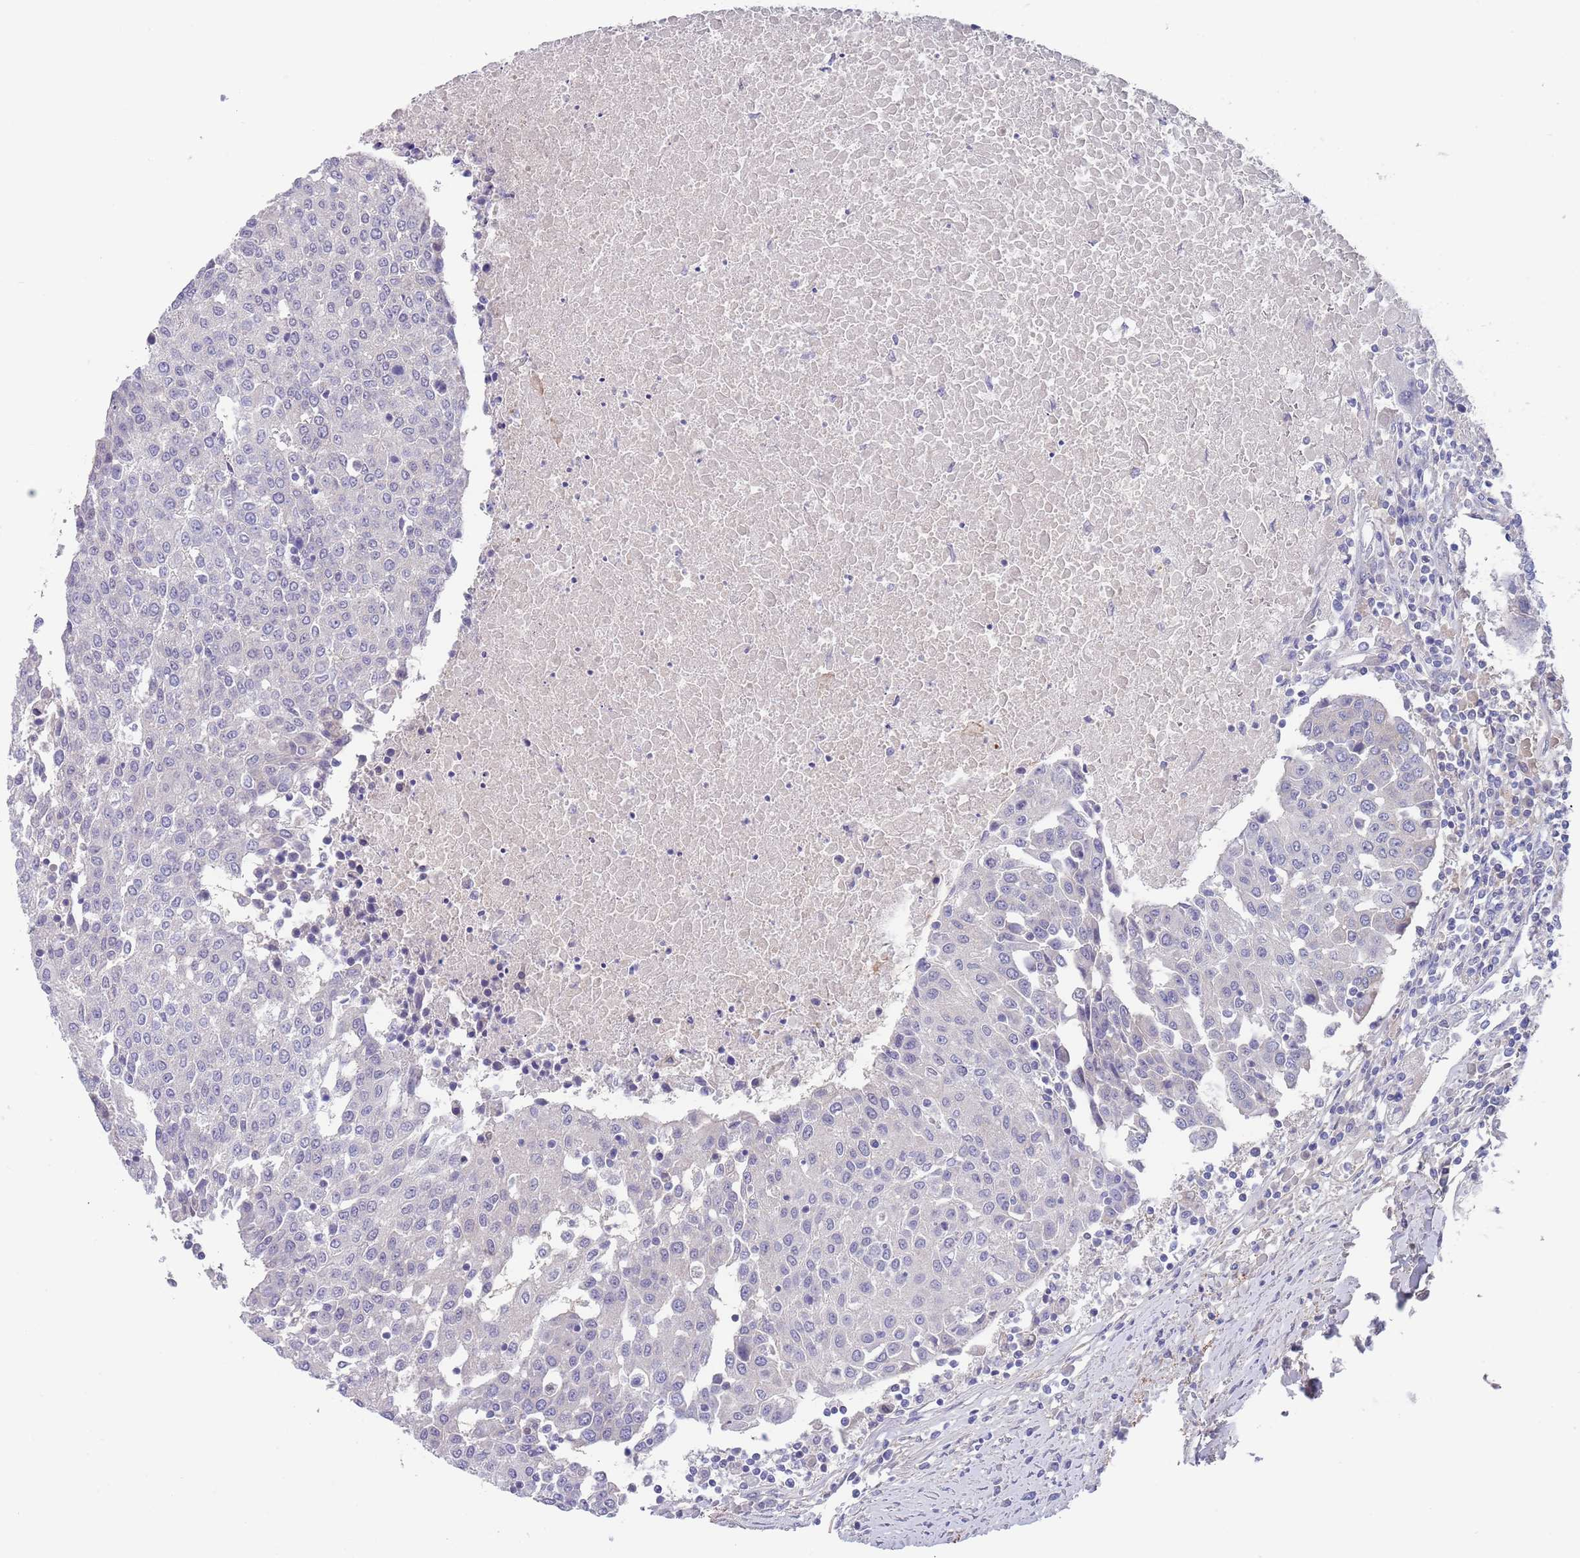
{"staining": {"intensity": "negative", "quantity": "none", "location": "none"}, "tissue": "urothelial cancer", "cell_type": "Tumor cells", "image_type": "cancer", "snomed": [{"axis": "morphology", "description": "Urothelial carcinoma, High grade"}, {"axis": "topography", "description": "Urinary bladder"}], "caption": "Tumor cells are negative for protein expression in human high-grade urothelial carcinoma.", "gene": "RNF169", "patient": {"sex": "female", "age": 85}}